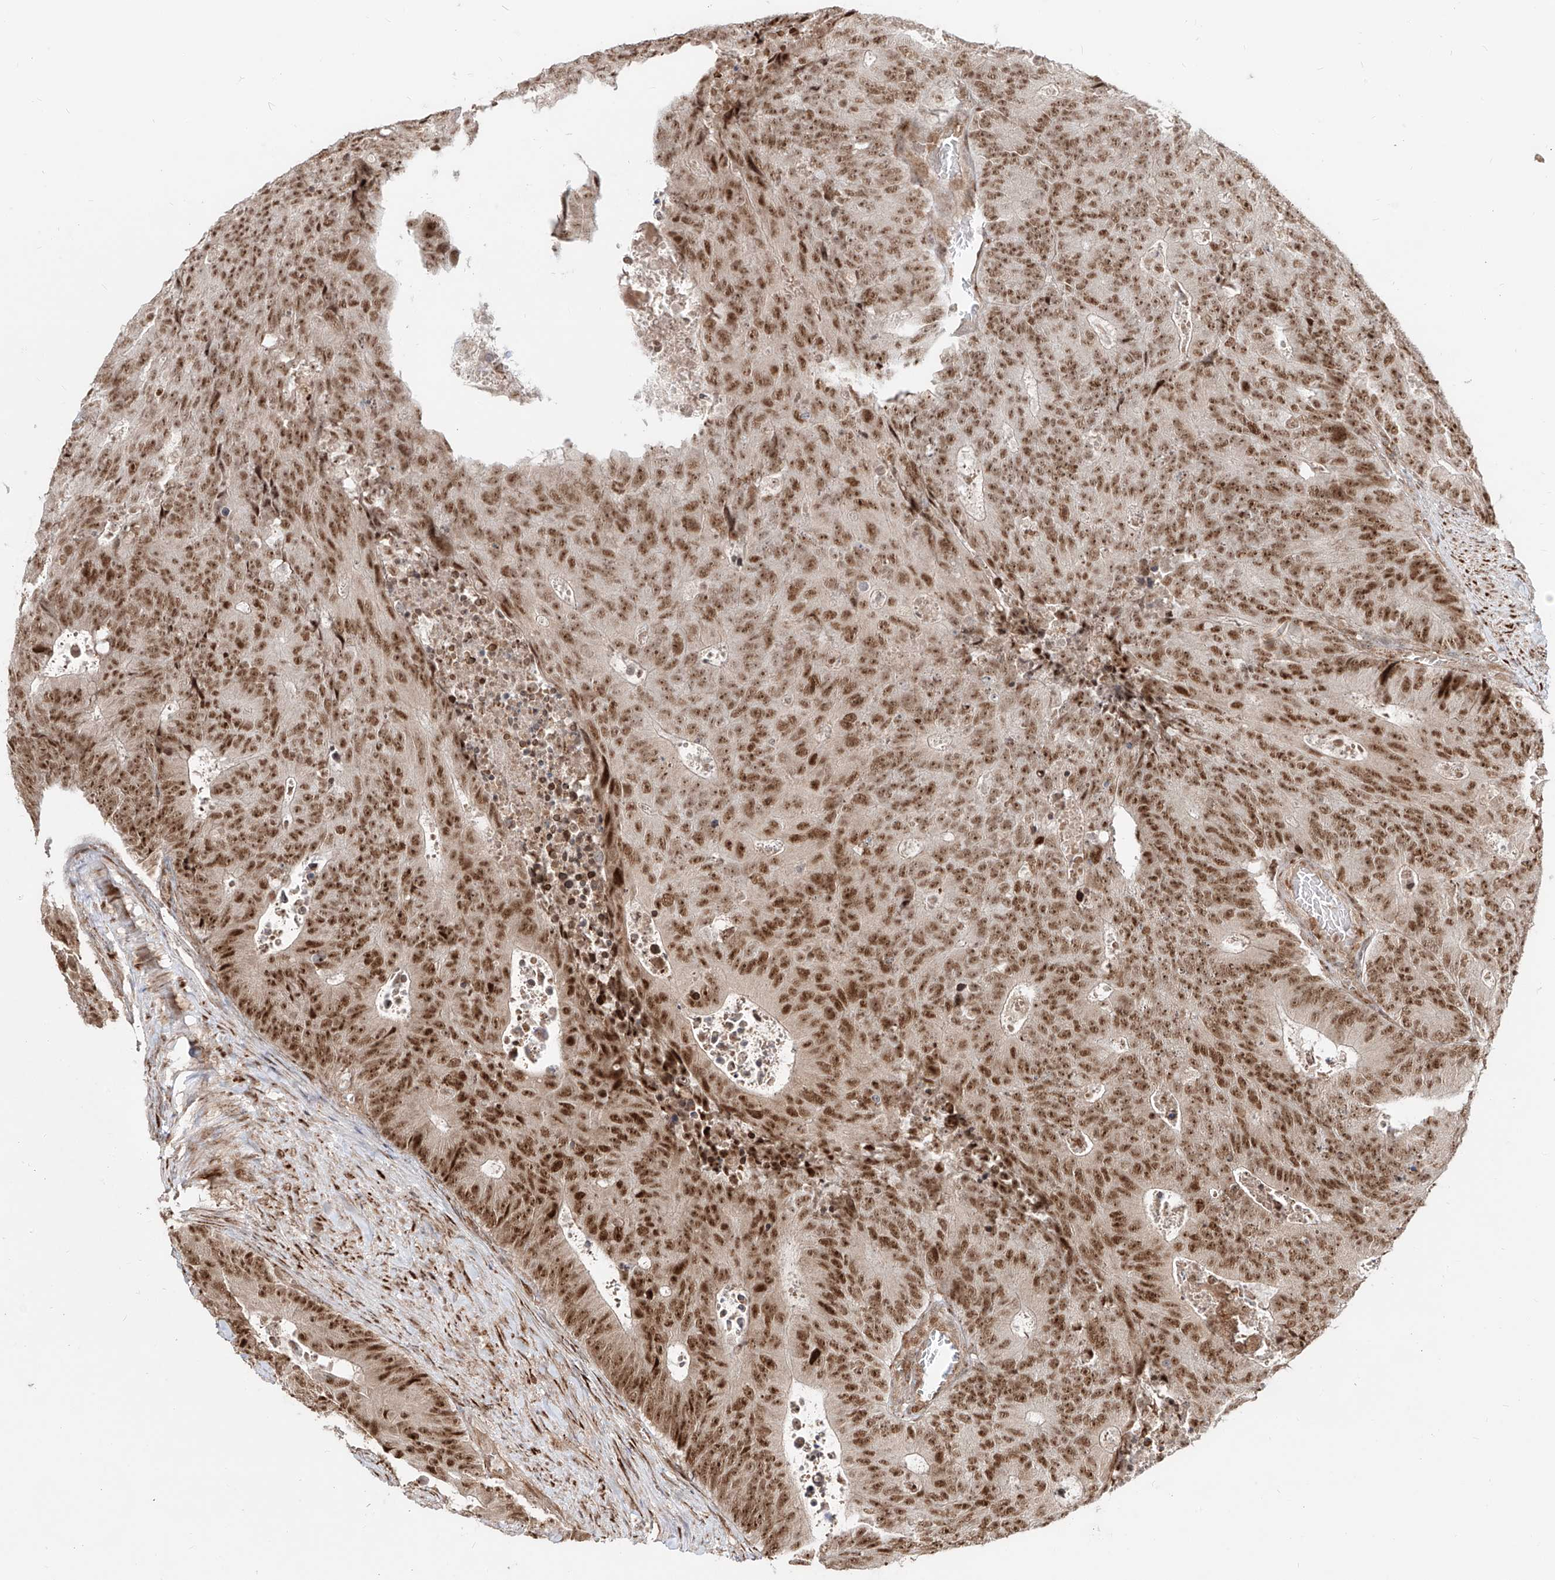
{"staining": {"intensity": "moderate", "quantity": ">75%", "location": "nuclear"}, "tissue": "colorectal cancer", "cell_type": "Tumor cells", "image_type": "cancer", "snomed": [{"axis": "morphology", "description": "Adenocarcinoma, NOS"}, {"axis": "topography", "description": "Colon"}], "caption": "This is an image of IHC staining of colorectal adenocarcinoma, which shows moderate positivity in the nuclear of tumor cells.", "gene": "ZNF710", "patient": {"sex": "male", "age": 87}}